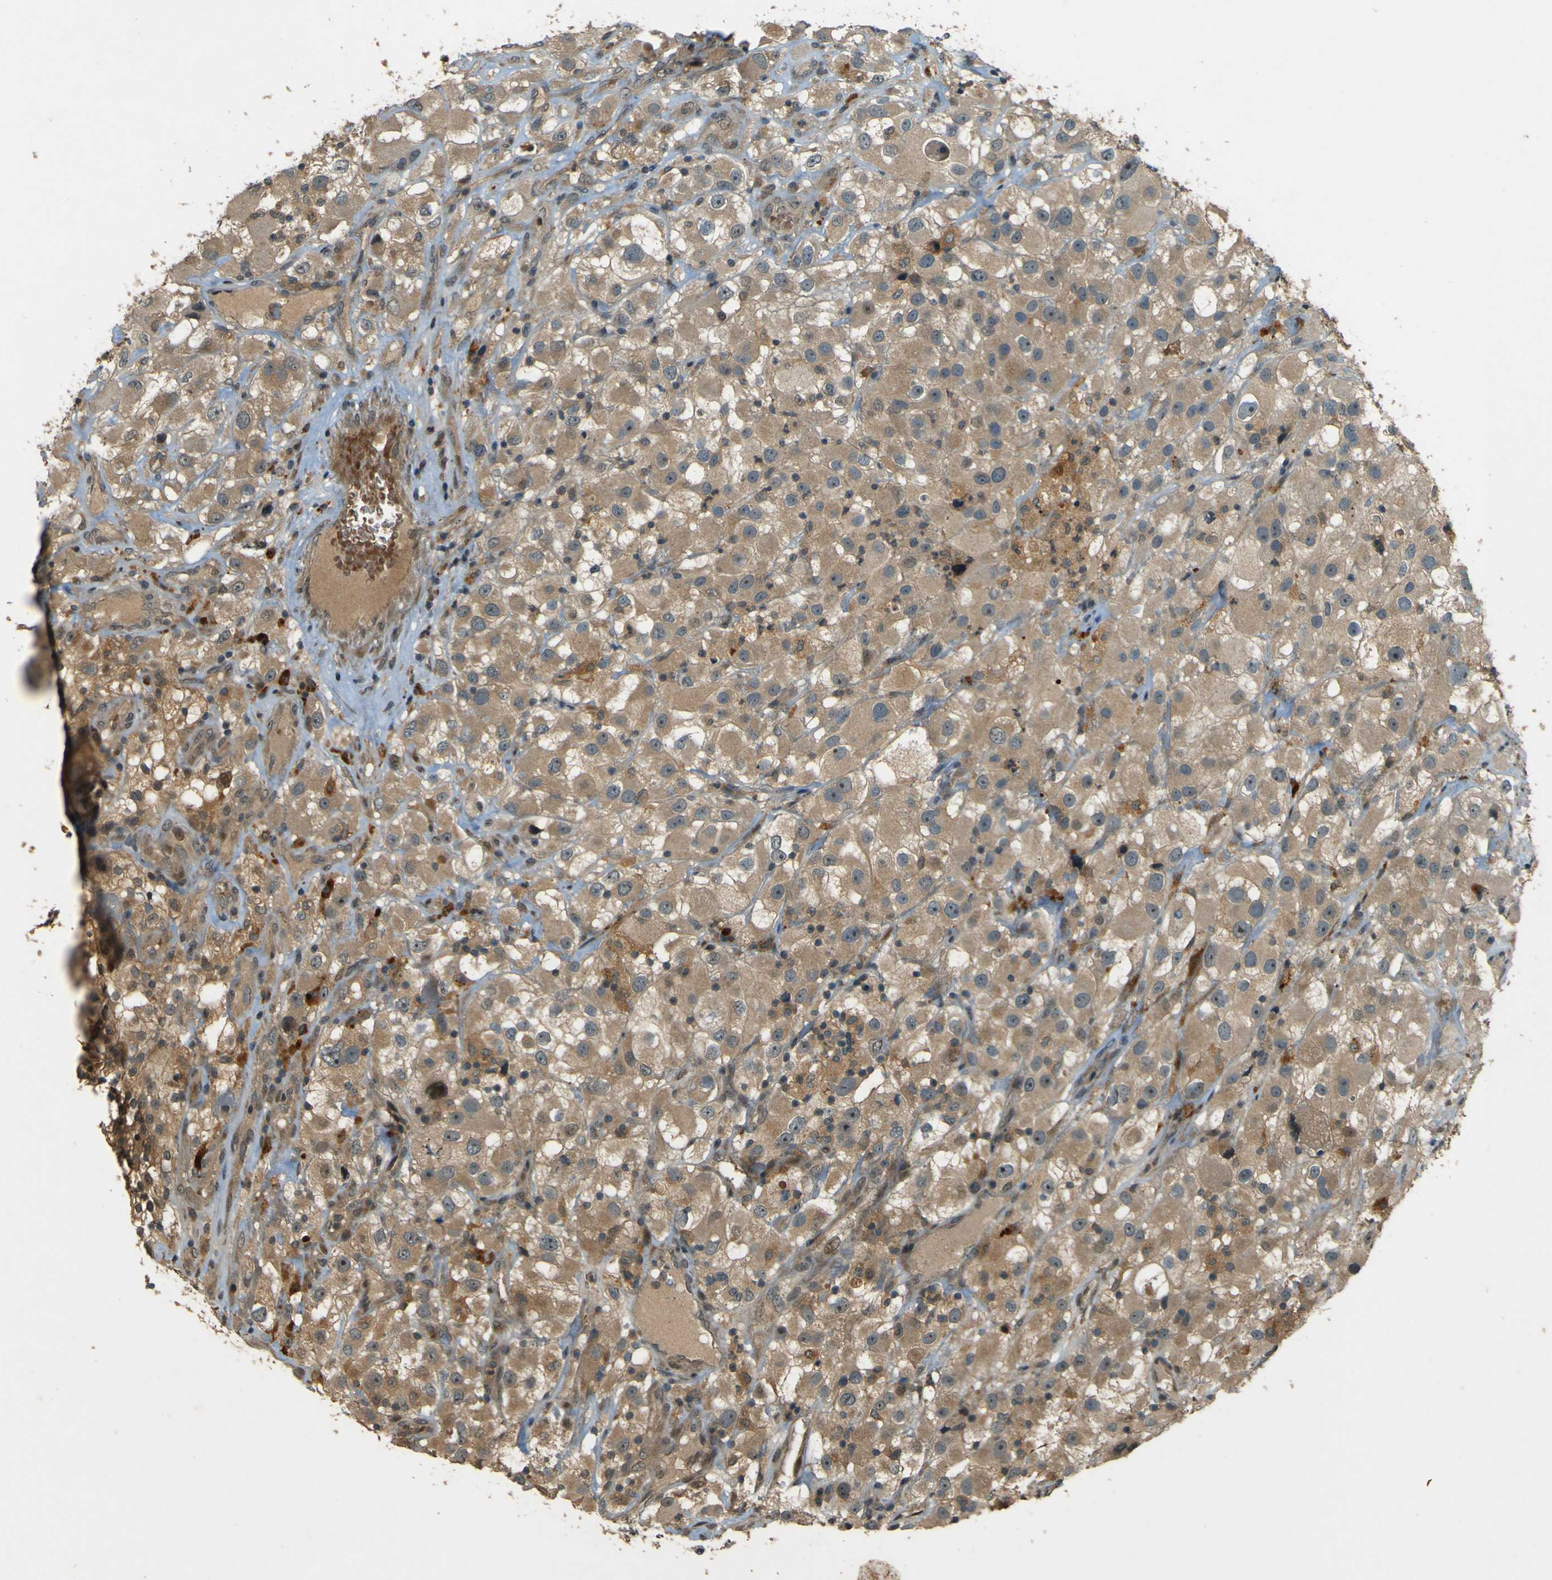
{"staining": {"intensity": "moderate", "quantity": ">75%", "location": "cytoplasmic/membranous"}, "tissue": "renal cancer", "cell_type": "Tumor cells", "image_type": "cancer", "snomed": [{"axis": "morphology", "description": "Adenocarcinoma, NOS"}, {"axis": "topography", "description": "Kidney"}], "caption": "Moderate cytoplasmic/membranous expression for a protein is identified in approximately >75% of tumor cells of renal cancer (adenocarcinoma) using IHC.", "gene": "MPDZ", "patient": {"sex": "female", "age": 52}}